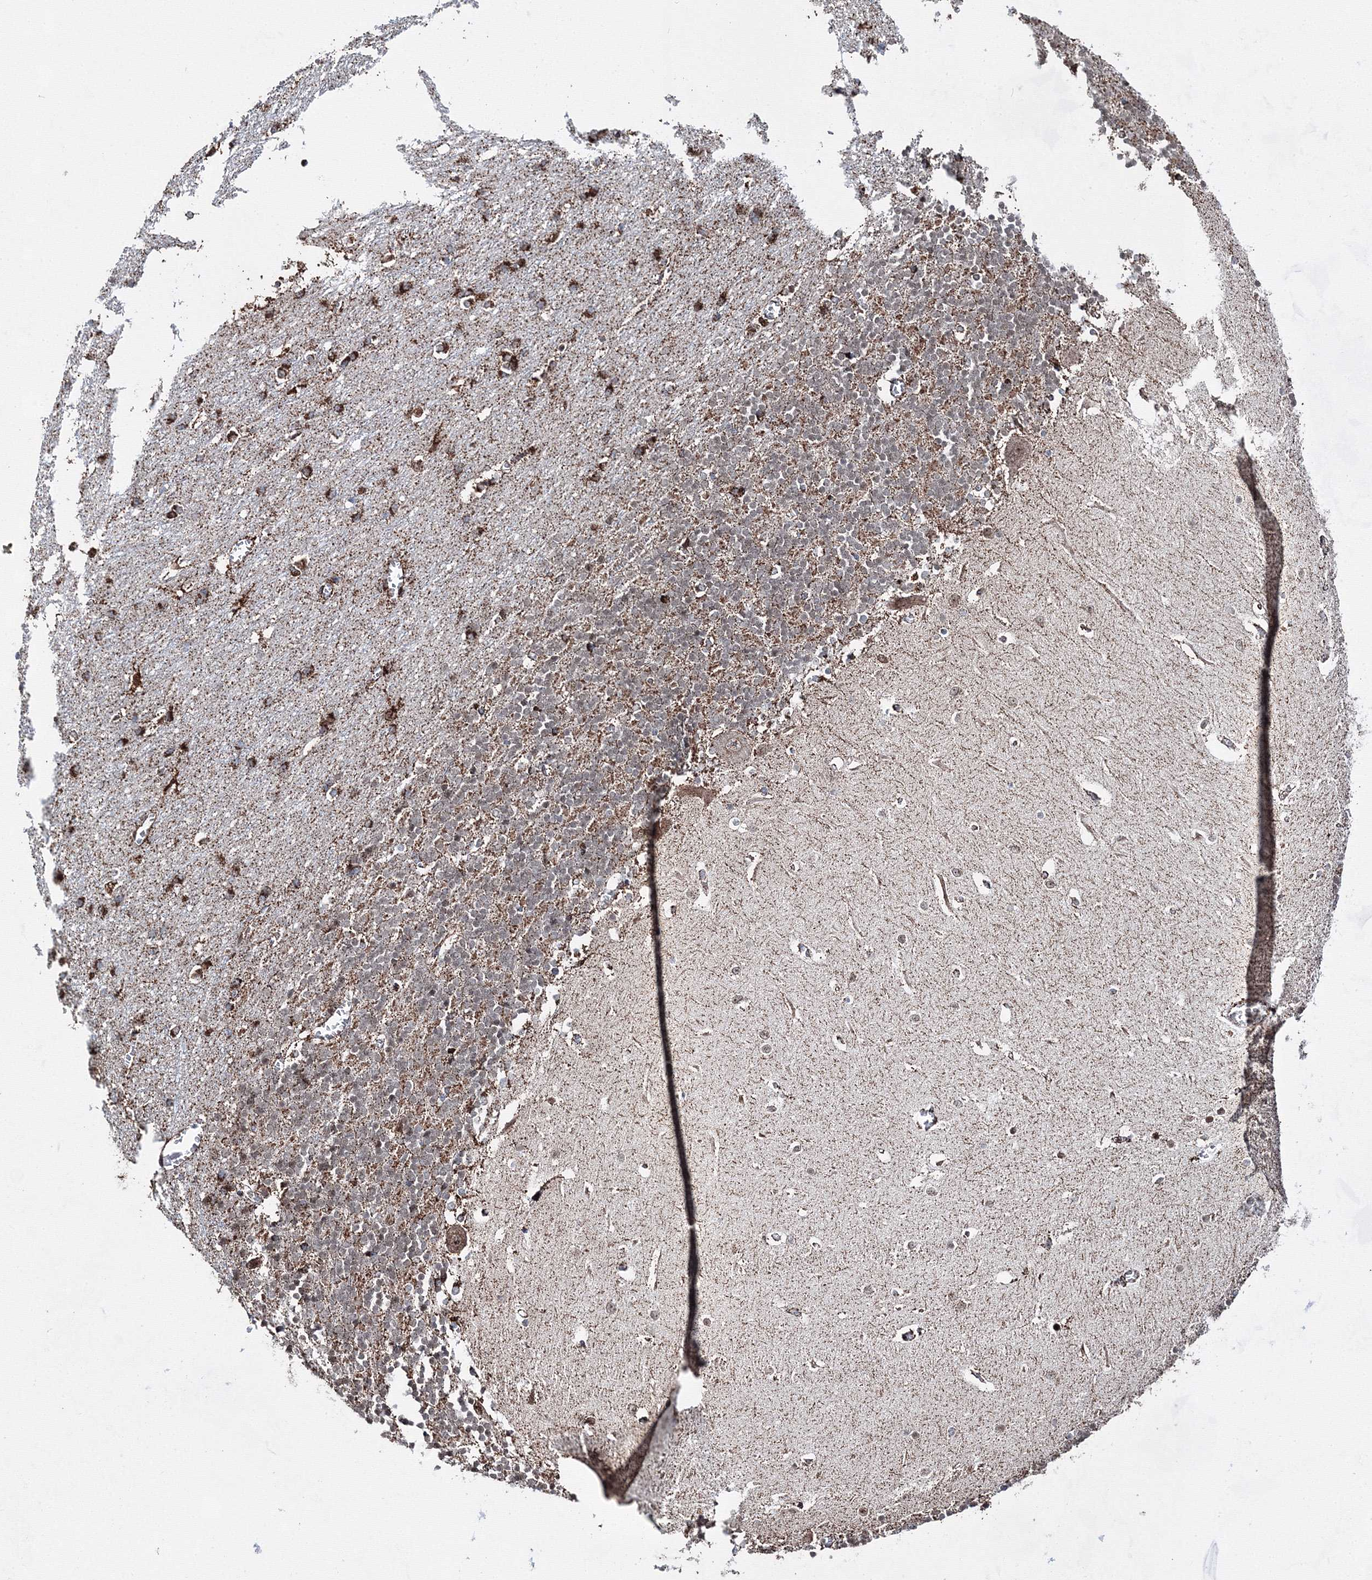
{"staining": {"intensity": "strong", "quantity": "25%-75%", "location": "cytoplasmic/membranous"}, "tissue": "cerebellum", "cell_type": "Cells in granular layer", "image_type": "normal", "snomed": [{"axis": "morphology", "description": "Normal tissue, NOS"}, {"axis": "topography", "description": "Cerebellum"}], "caption": "High-magnification brightfield microscopy of unremarkable cerebellum stained with DAB (brown) and counterstained with hematoxylin (blue). cells in granular layer exhibit strong cytoplasmic/membranous staining is seen in approximately25%-75% of cells.", "gene": "HADHB", "patient": {"sex": "male", "age": 37}}